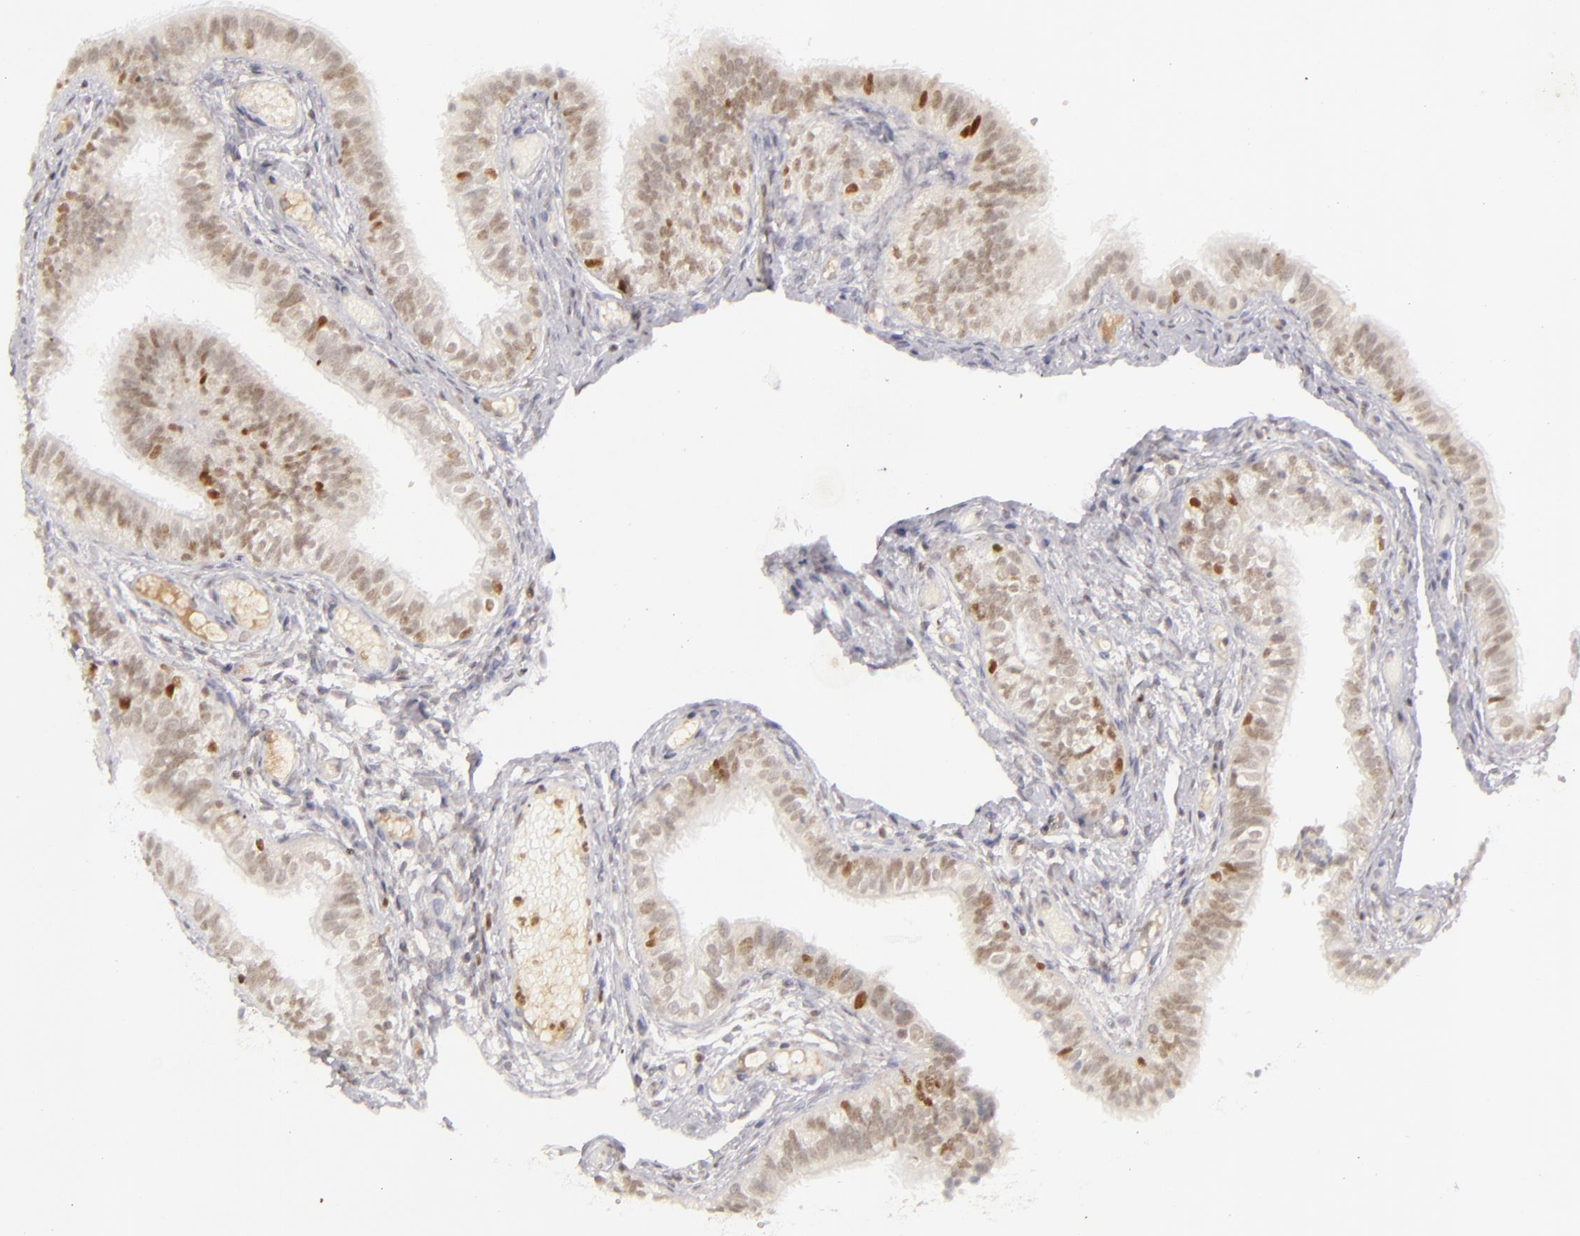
{"staining": {"intensity": "weak", "quantity": ">75%", "location": "nuclear"}, "tissue": "fallopian tube", "cell_type": "Glandular cells", "image_type": "normal", "snomed": [{"axis": "morphology", "description": "Normal tissue, NOS"}, {"axis": "morphology", "description": "Dermoid, NOS"}, {"axis": "topography", "description": "Fallopian tube"}], "caption": "IHC (DAB (3,3'-diaminobenzidine)) staining of normal fallopian tube exhibits weak nuclear protein expression in about >75% of glandular cells.", "gene": "FEN1", "patient": {"sex": "female", "age": 33}}